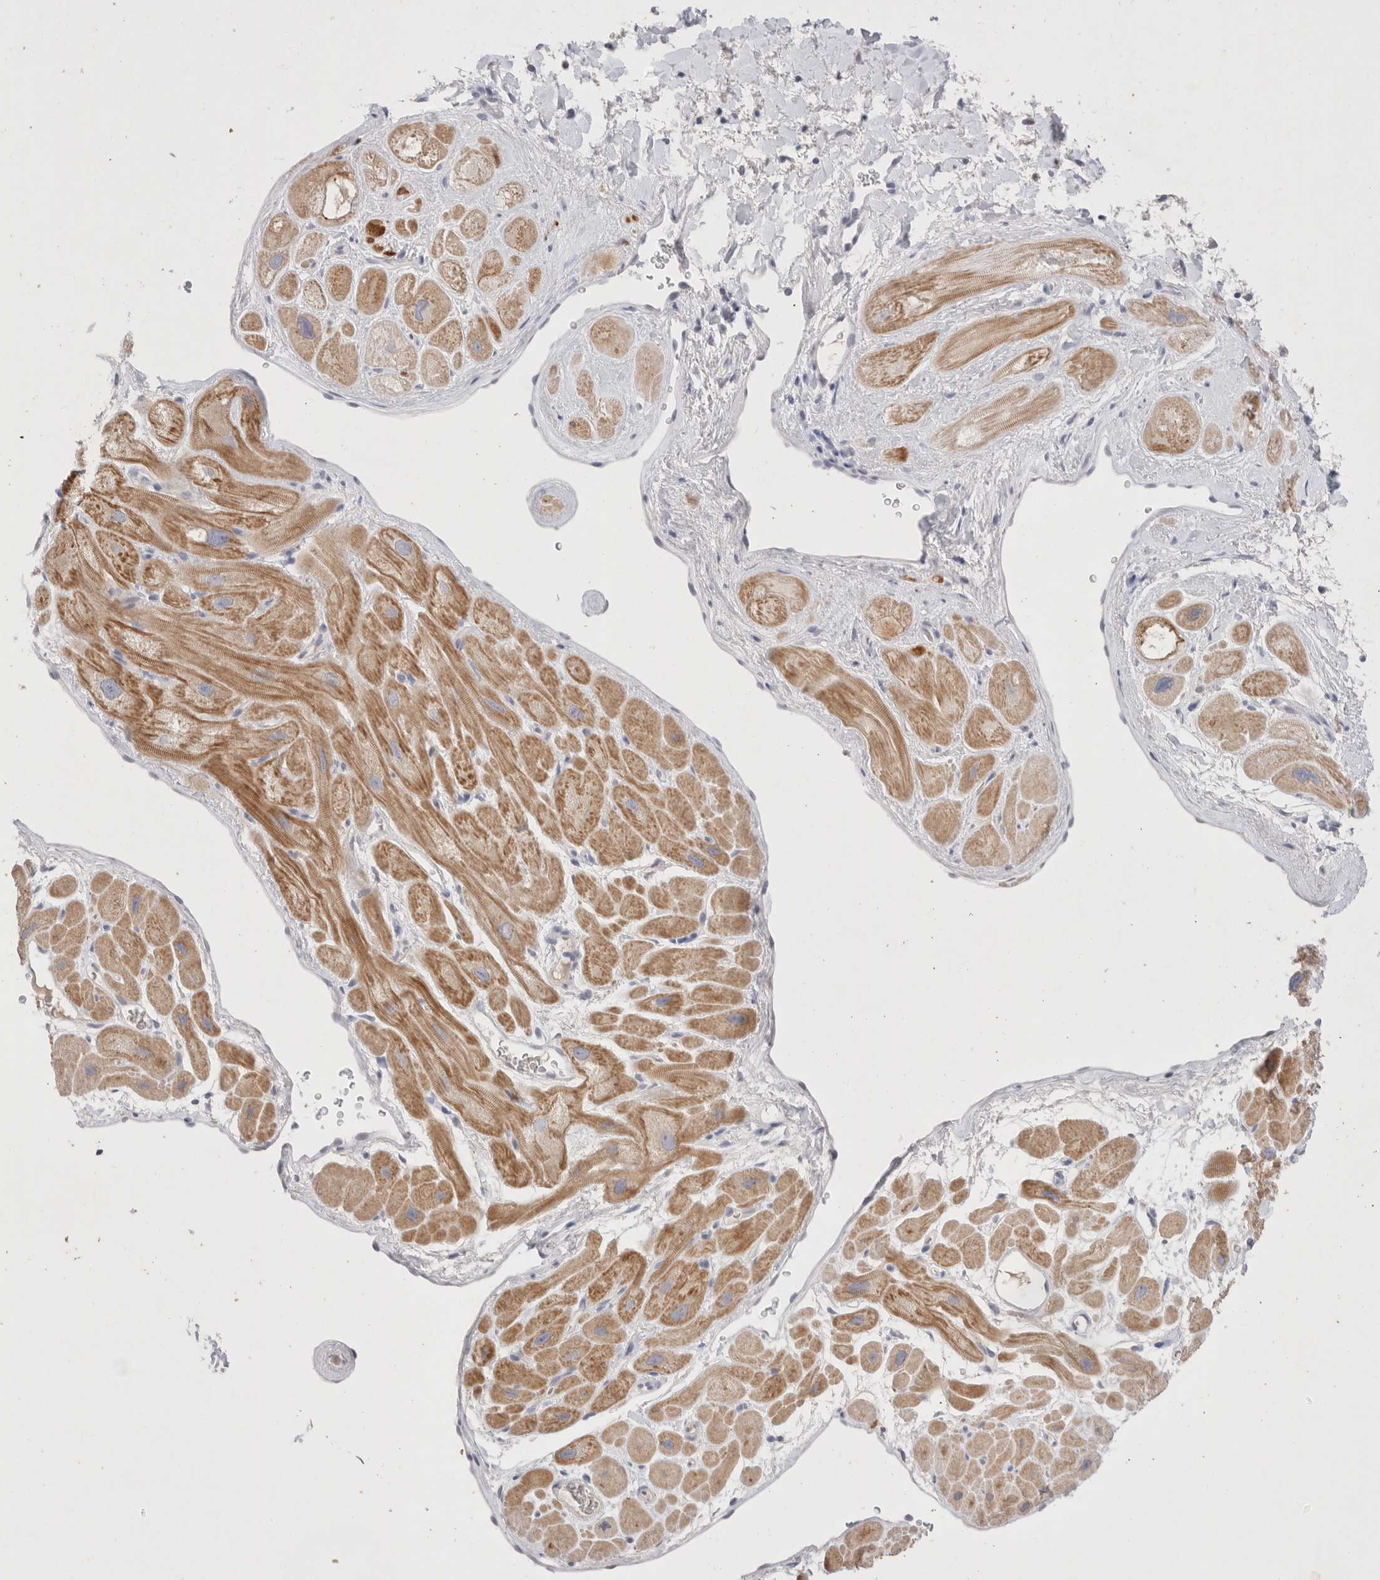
{"staining": {"intensity": "moderate", "quantity": ">75%", "location": "cytoplasmic/membranous"}, "tissue": "heart muscle", "cell_type": "Cardiomyocytes", "image_type": "normal", "snomed": [{"axis": "morphology", "description": "Normal tissue, NOS"}, {"axis": "topography", "description": "Heart"}], "caption": "This photomicrograph displays immunohistochemistry staining of unremarkable human heart muscle, with medium moderate cytoplasmic/membranous expression in approximately >75% of cardiomyocytes.", "gene": "EPCAM", "patient": {"sex": "male", "age": 49}}